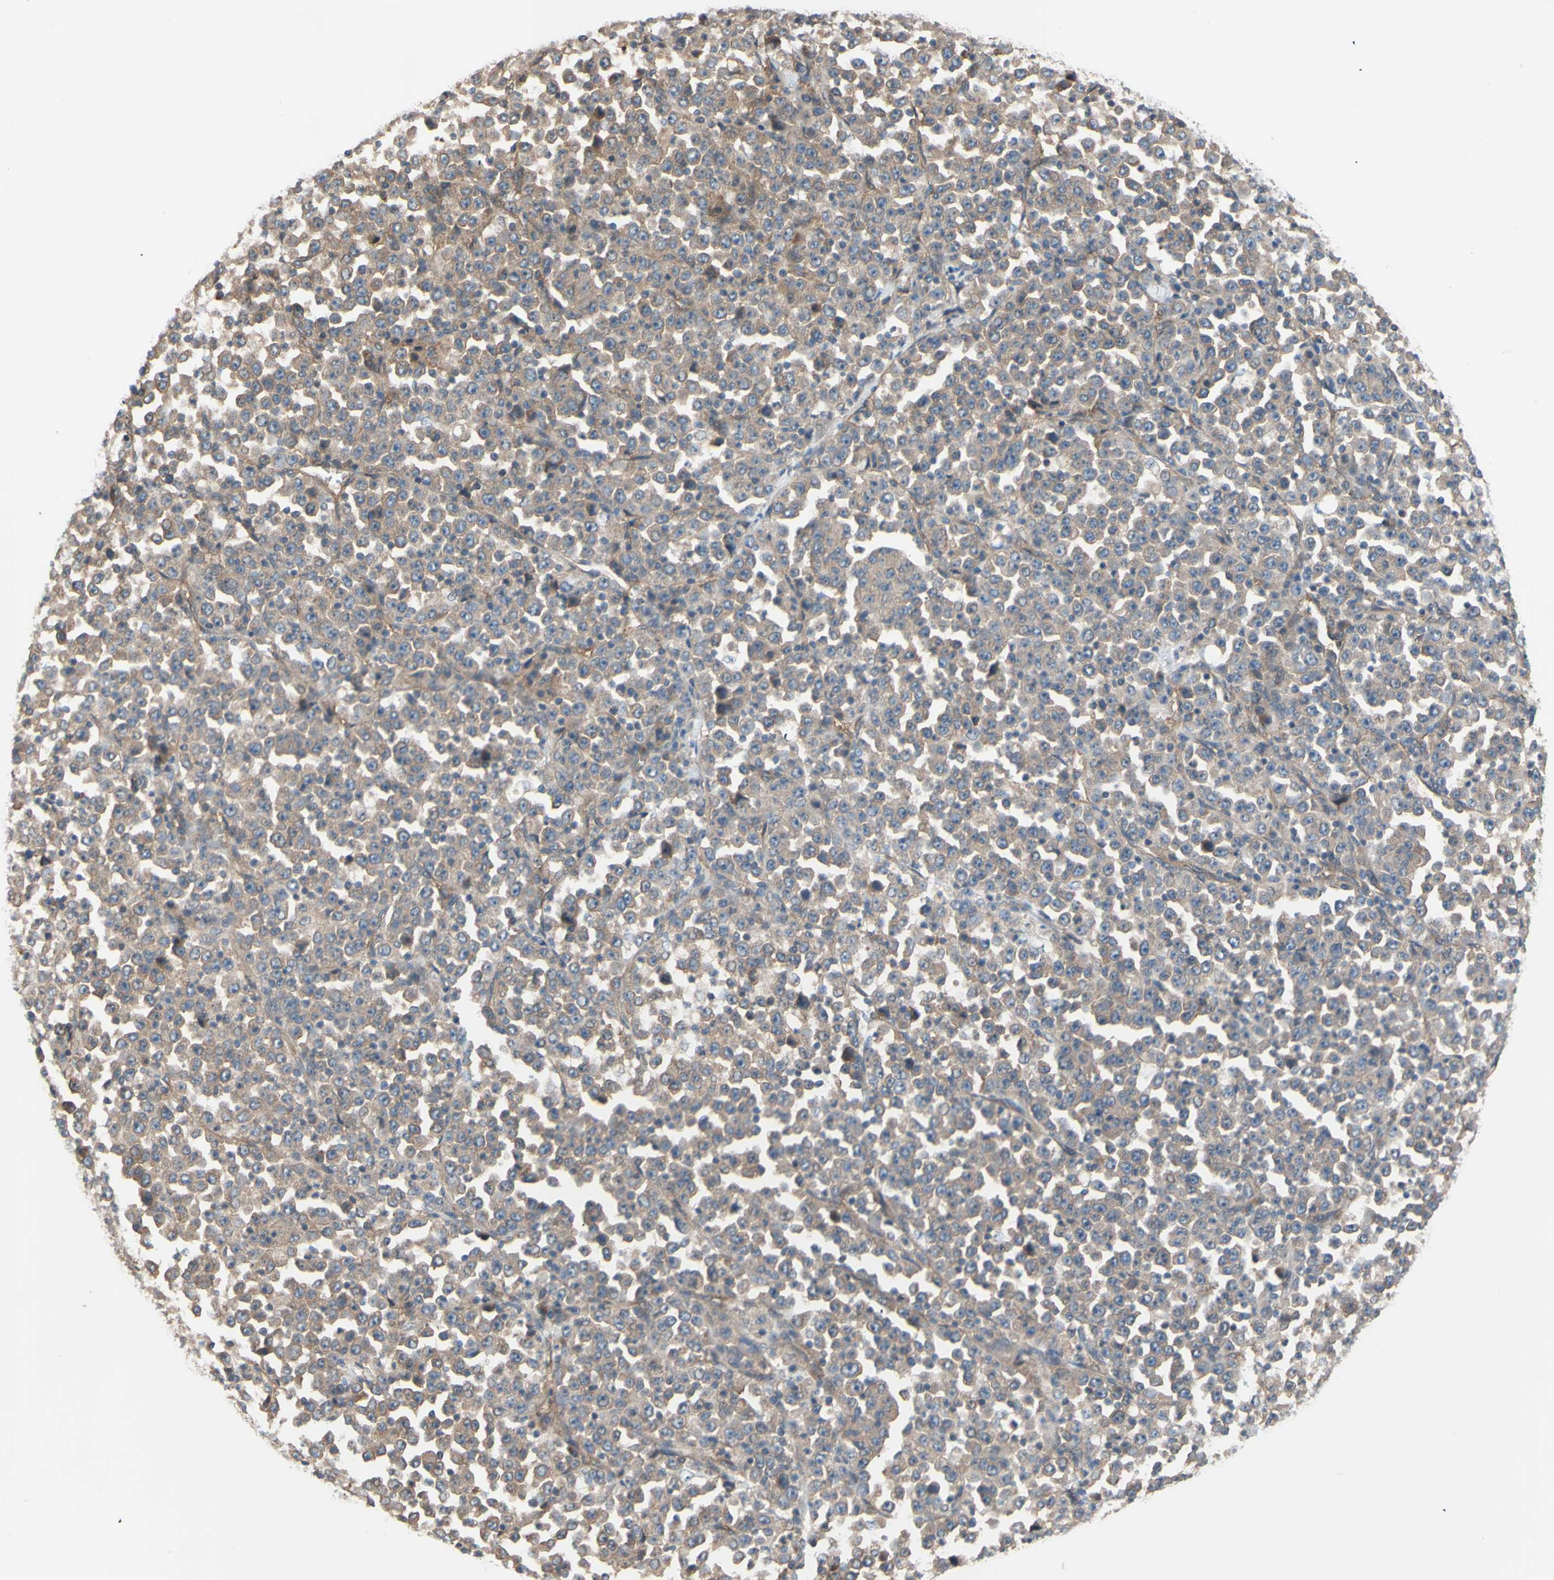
{"staining": {"intensity": "moderate", "quantity": "25%-75%", "location": "cytoplasmic/membranous"}, "tissue": "stomach cancer", "cell_type": "Tumor cells", "image_type": "cancer", "snomed": [{"axis": "morphology", "description": "Normal tissue, NOS"}, {"axis": "morphology", "description": "Adenocarcinoma, NOS"}, {"axis": "topography", "description": "Stomach, upper"}, {"axis": "topography", "description": "Stomach"}], "caption": "Adenocarcinoma (stomach) tissue reveals moderate cytoplasmic/membranous expression in approximately 25%-75% of tumor cells, visualized by immunohistochemistry. The staining is performed using DAB brown chromogen to label protein expression. The nuclei are counter-stained blue using hematoxylin.", "gene": "DYNLRB1", "patient": {"sex": "male", "age": 59}}